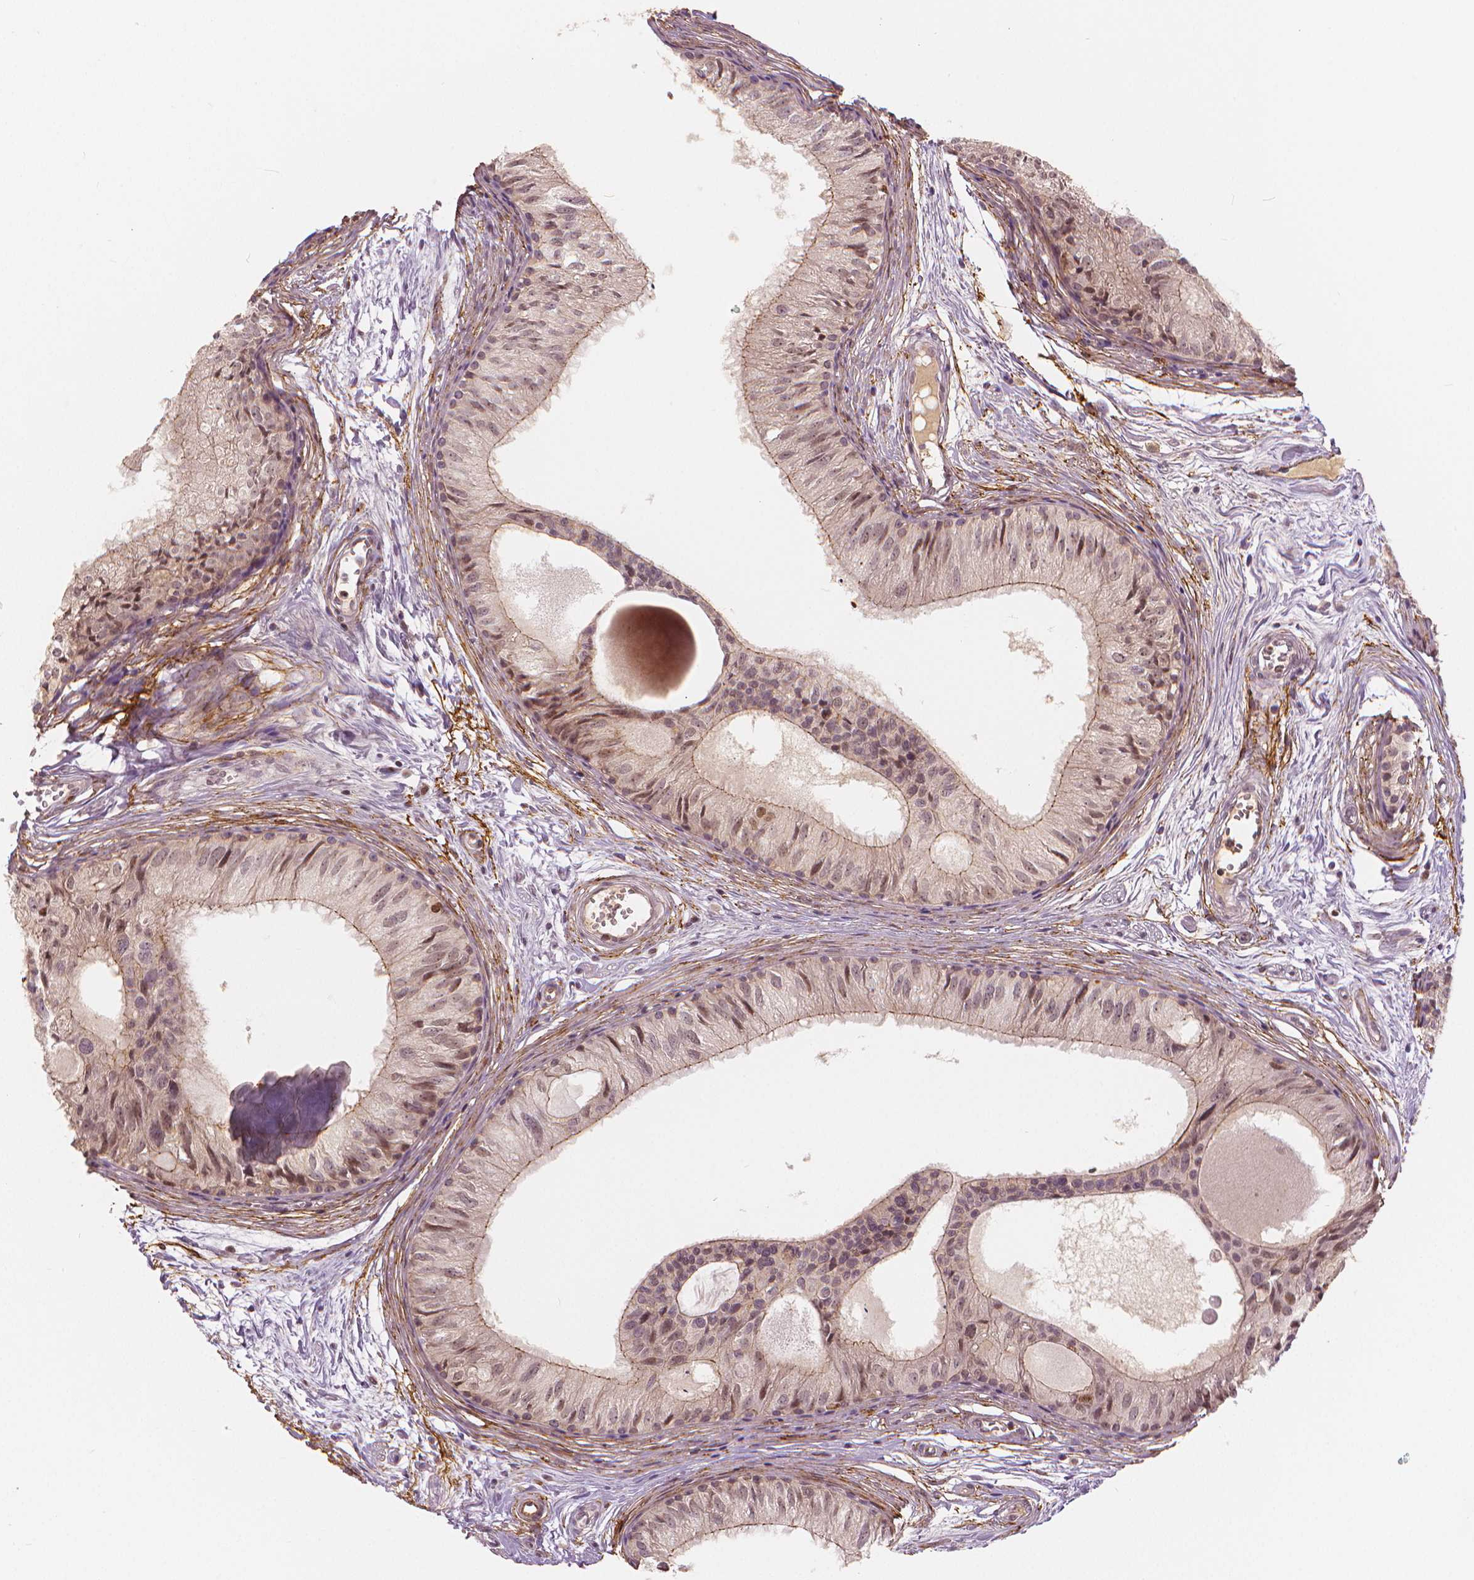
{"staining": {"intensity": "moderate", "quantity": "25%-75%", "location": "cytoplasmic/membranous,nuclear"}, "tissue": "epididymis", "cell_type": "Glandular cells", "image_type": "normal", "snomed": [{"axis": "morphology", "description": "Normal tissue, NOS"}, {"axis": "topography", "description": "Epididymis"}], "caption": "IHC of benign human epididymis reveals medium levels of moderate cytoplasmic/membranous,nuclear positivity in approximately 25%-75% of glandular cells.", "gene": "NSD2", "patient": {"sex": "male", "age": 25}}